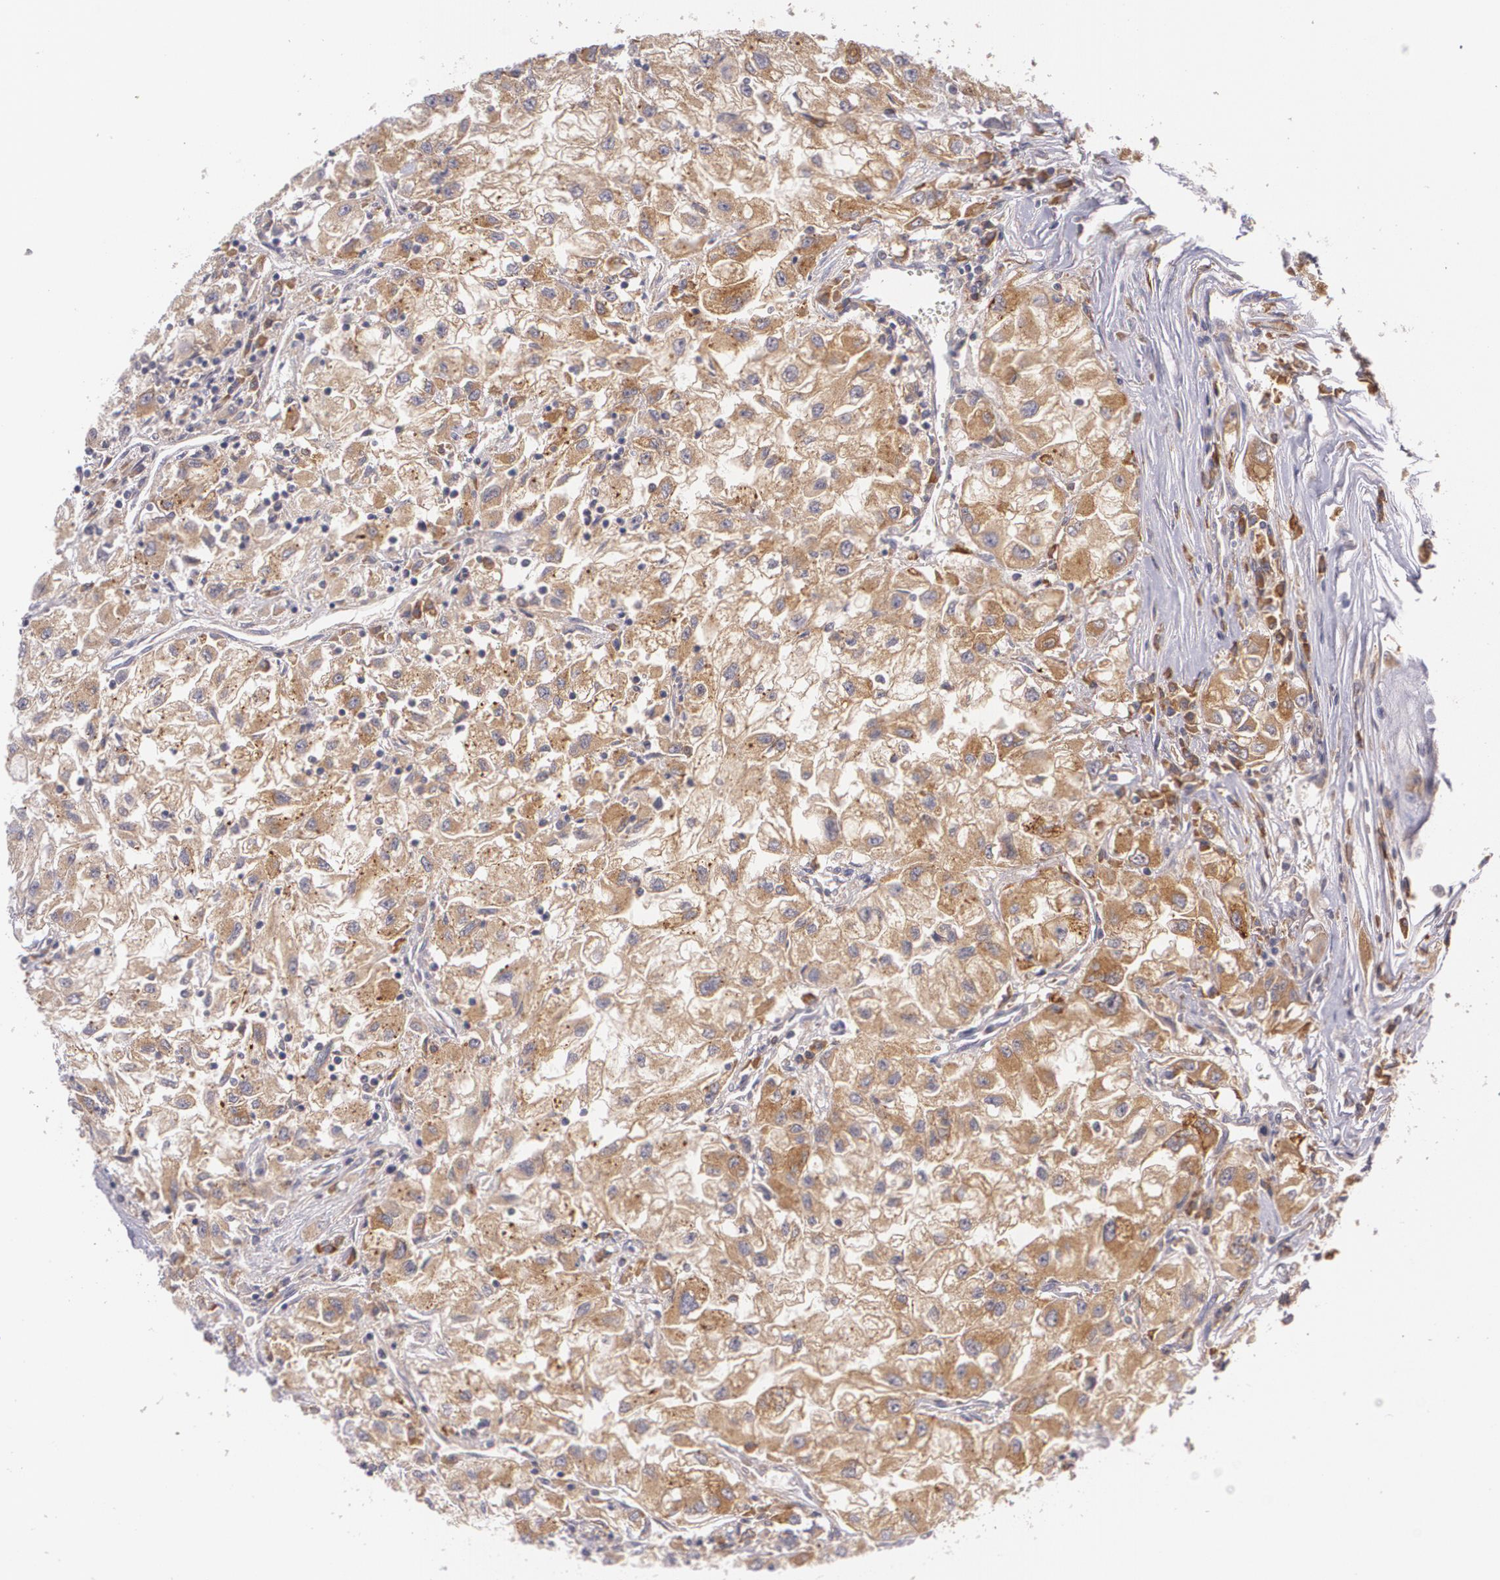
{"staining": {"intensity": "moderate", "quantity": ">75%", "location": "cytoplasmic/membranous"}, "tissue": "renal cancer", "cell_type": "Tumor cells", "image_type": "cancer", "snomed": [{"axis": "morphology", "description": "Adenocarcinoma, NOS"}, {"axis": "topography", "description": "Kidney"}], "caption": "Renal cancer stained for a protein demonstrates moderate cytoplasmic/membranous positivity in tumor cells. (DAB (3,3'-diaminobenzidine) = brown stain, brightfield microscopy at high magnification).", "gene": "CCL17", "patient": {"sex": "male", "age": 59}}